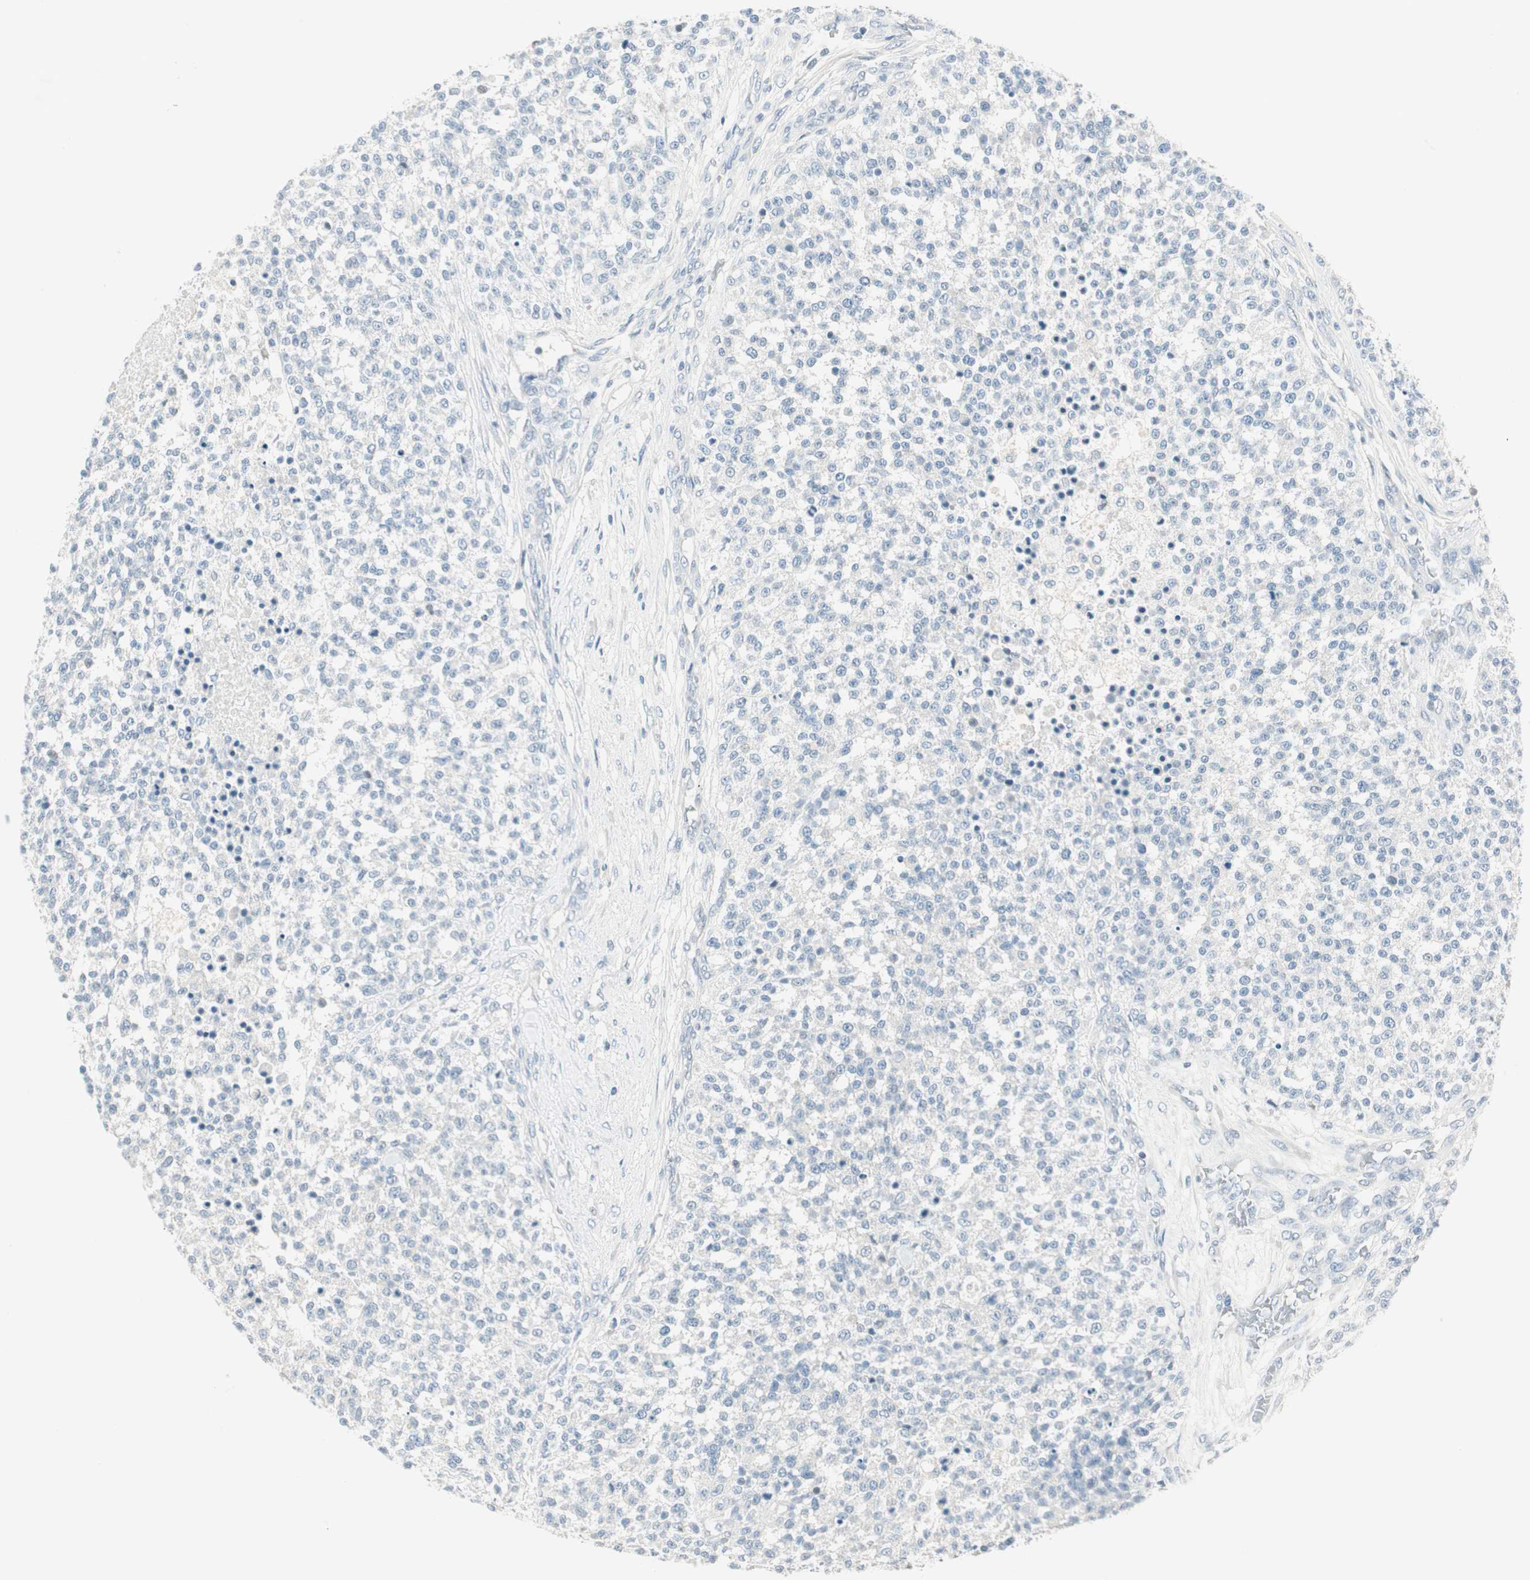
{"staining": {"intensity": "negative", "quantity": "none", "location": "none"}, "tissue": "testis cancer", "cell_type": "Tumor cells", "image_type": "cancer", "snomed": [{"axis": "morphology", "description": "Seminoma, NOS"}, {"axis": "topography", "description": "Testis"}], "caption": "IHC of human testis cancer reveals no expression in tumor cells. The staining is performed using DAB brown chromogen with nuclei counter-stained in using hematoxylin.", "gene": "GNAO1", "patient": {"sex": "male", "age": 59}}